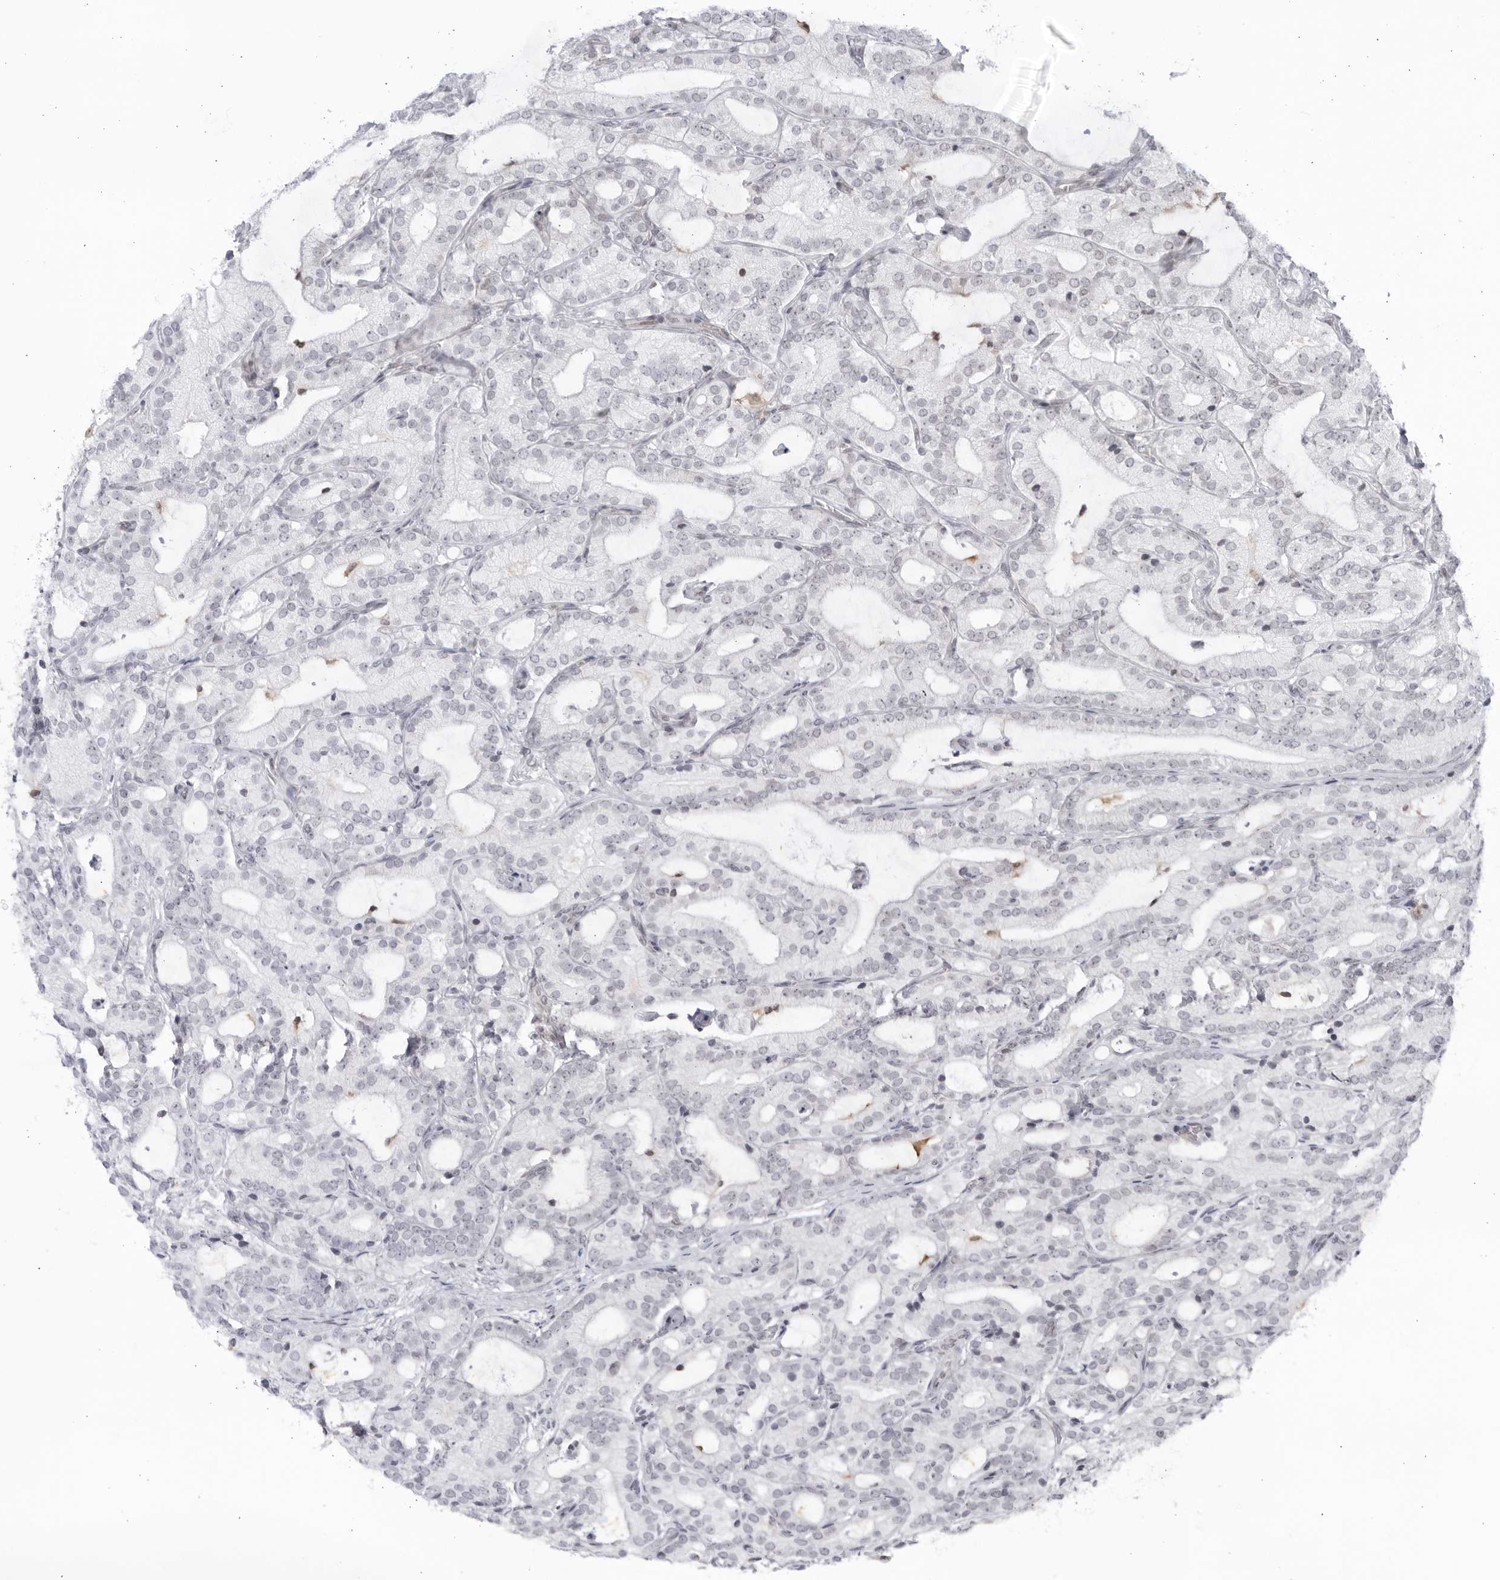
{"staining": {"intensity": "negative", "quantity": "none", "location": "none"}, "tissue": "prostate cancer", "cell_type": "Tumor cells", "image_type": "cancer", "snomed": [{"axis": "morphology", "description": "Adenocarcinoma, High grade"}, {"axis": "topography", "description": "Prostate"}], "caption": "Prostate cancer stained for a protein using immunohistochemistry exhibits no staining tumor cells.", "gene": "DTL", "patient": {"sex": "male", "age": 57}}